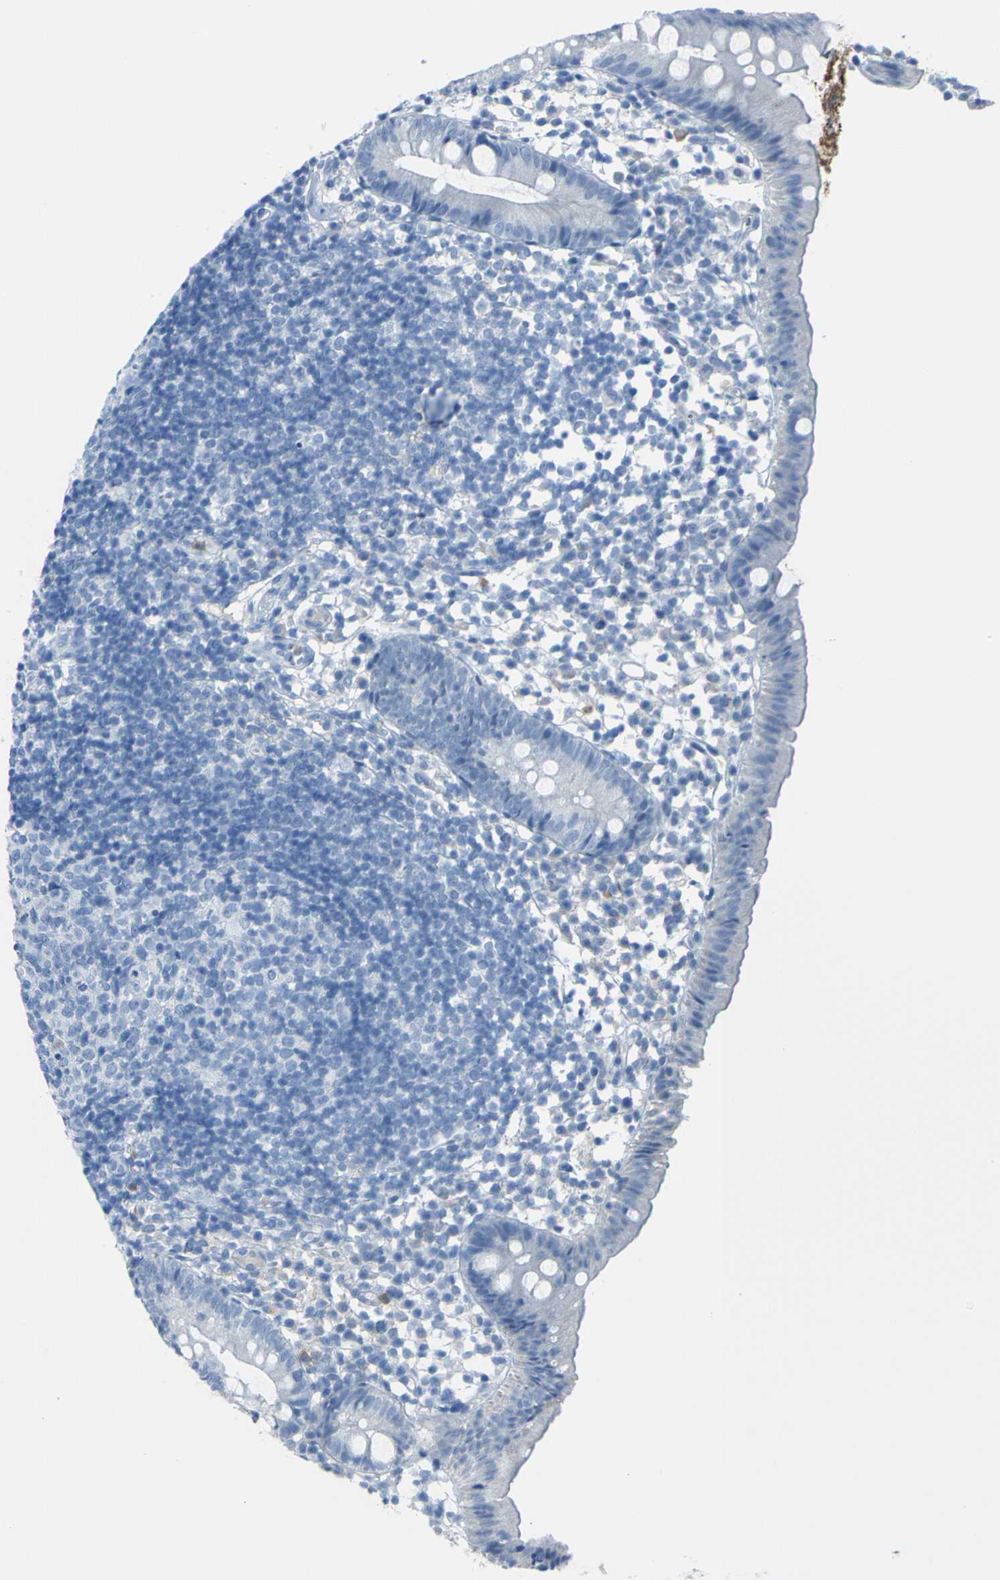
{"staining": {"intensity": "negative", "quantity": "none", "location": "none"}, "tissue": "appendix", "cell_type": "Glandular cells", "image_type": "normal", "snomed": [{"axis": "morphology", "description": "Normal tissue, NOS"}, {"axis": "topography", "description": "Appendix"}], "caption": "The image reveals no significant staining in glandular cells of appendix. (DAB IHC with hematoxylin counter stain).", "gene": "ZNF557", "patient": {"sex": "female", "age": 20}}